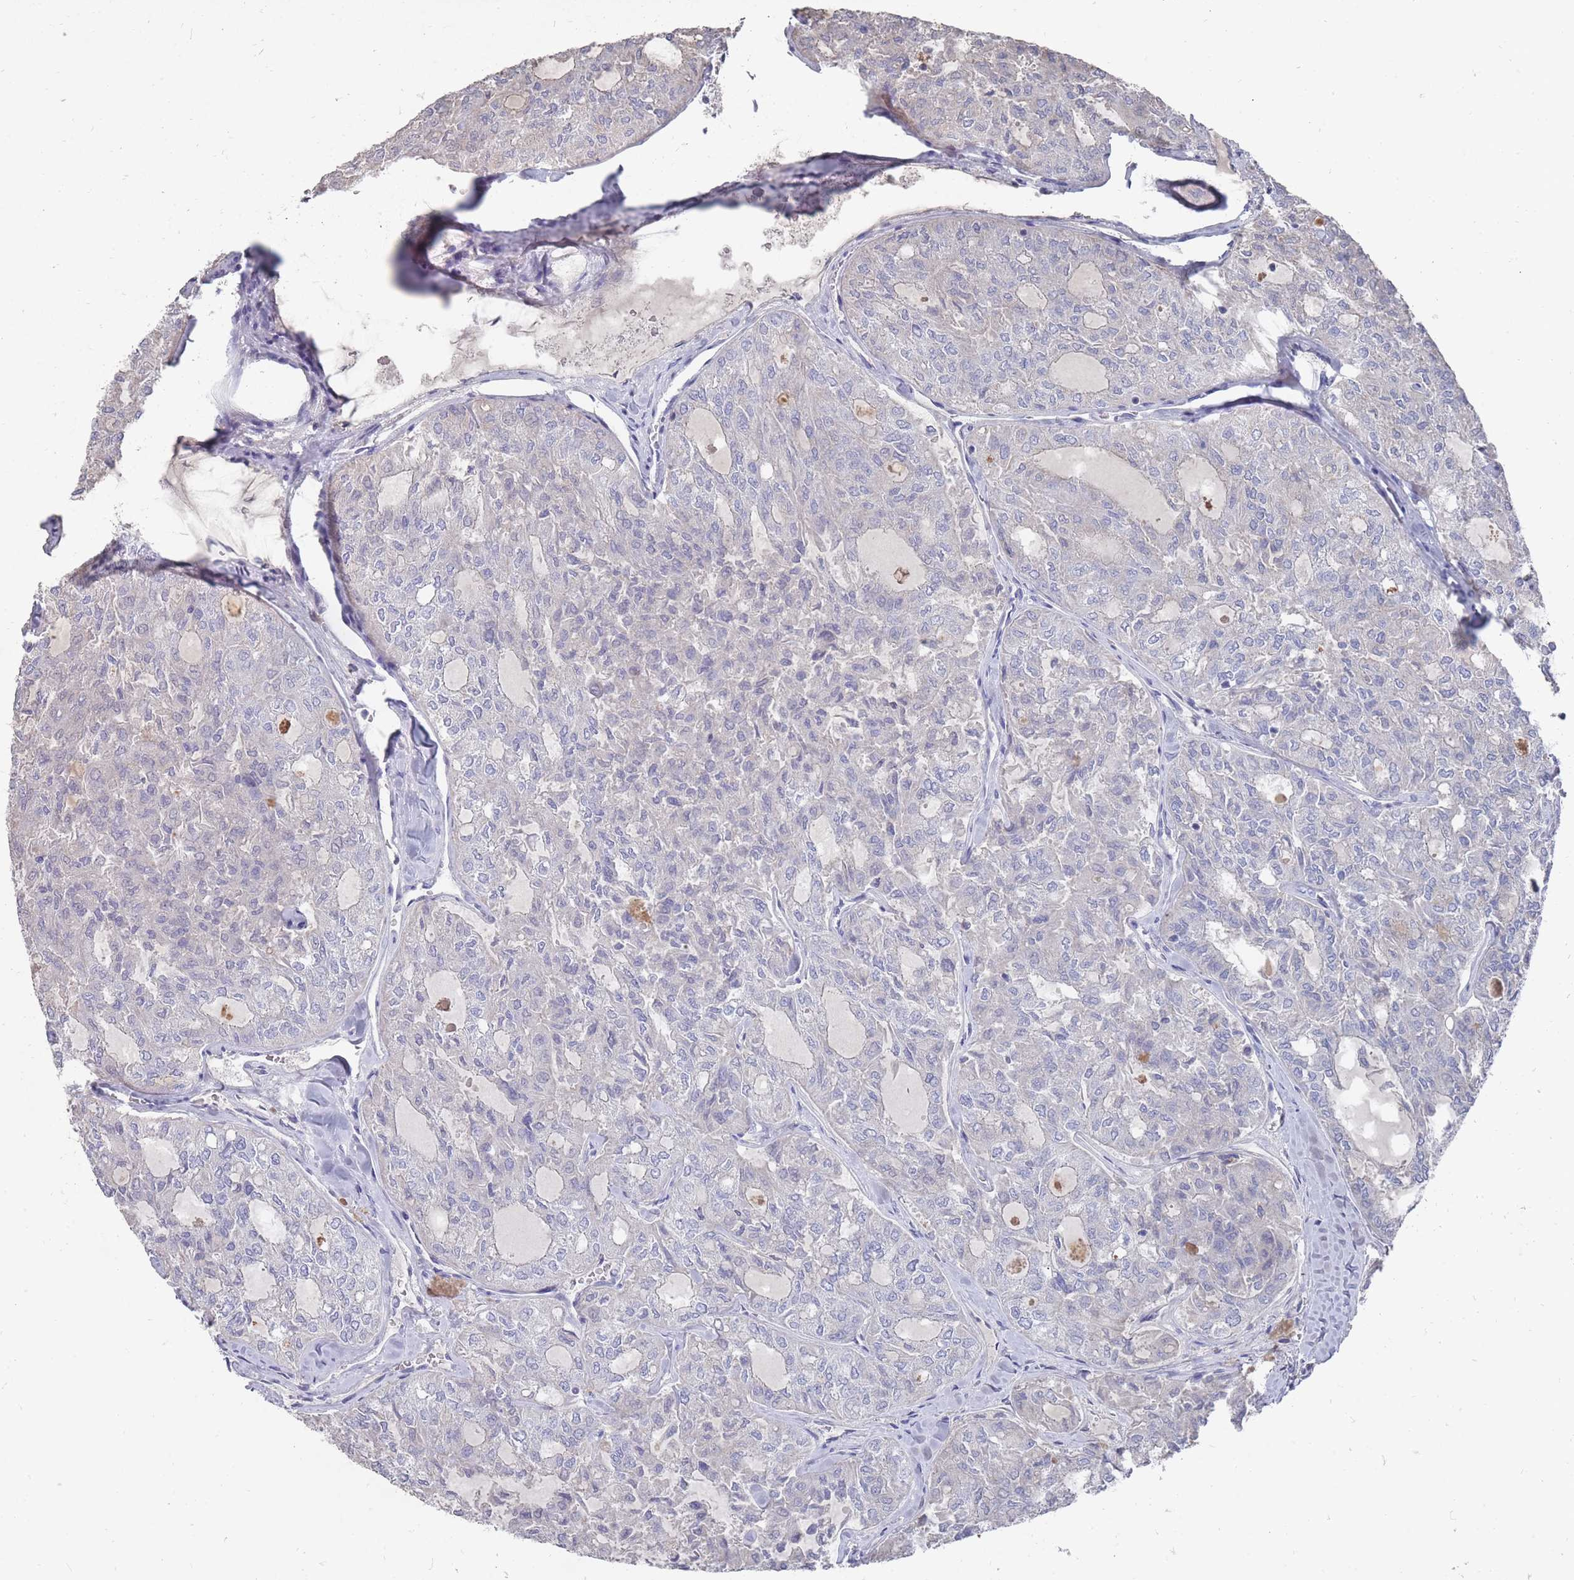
{"staining": {"intensity": "negative", "quantity": "none", "location": "none"}, "tissue": "thyroid cancer", "cell_type": "Tumor cells", "image_type": "cancer", "snomed": [{"axis": "morphology", "description": "Follicular adenoma carcinoma, NOS"}, {"axis": "topography", "description": "Thyroid gland"}], "caption": "Protein analysis of thyroid cancer reveals no significant staining in tumor cells.", "gene": "OTULINL", "patient": {"sex": "male", "age": 75}}